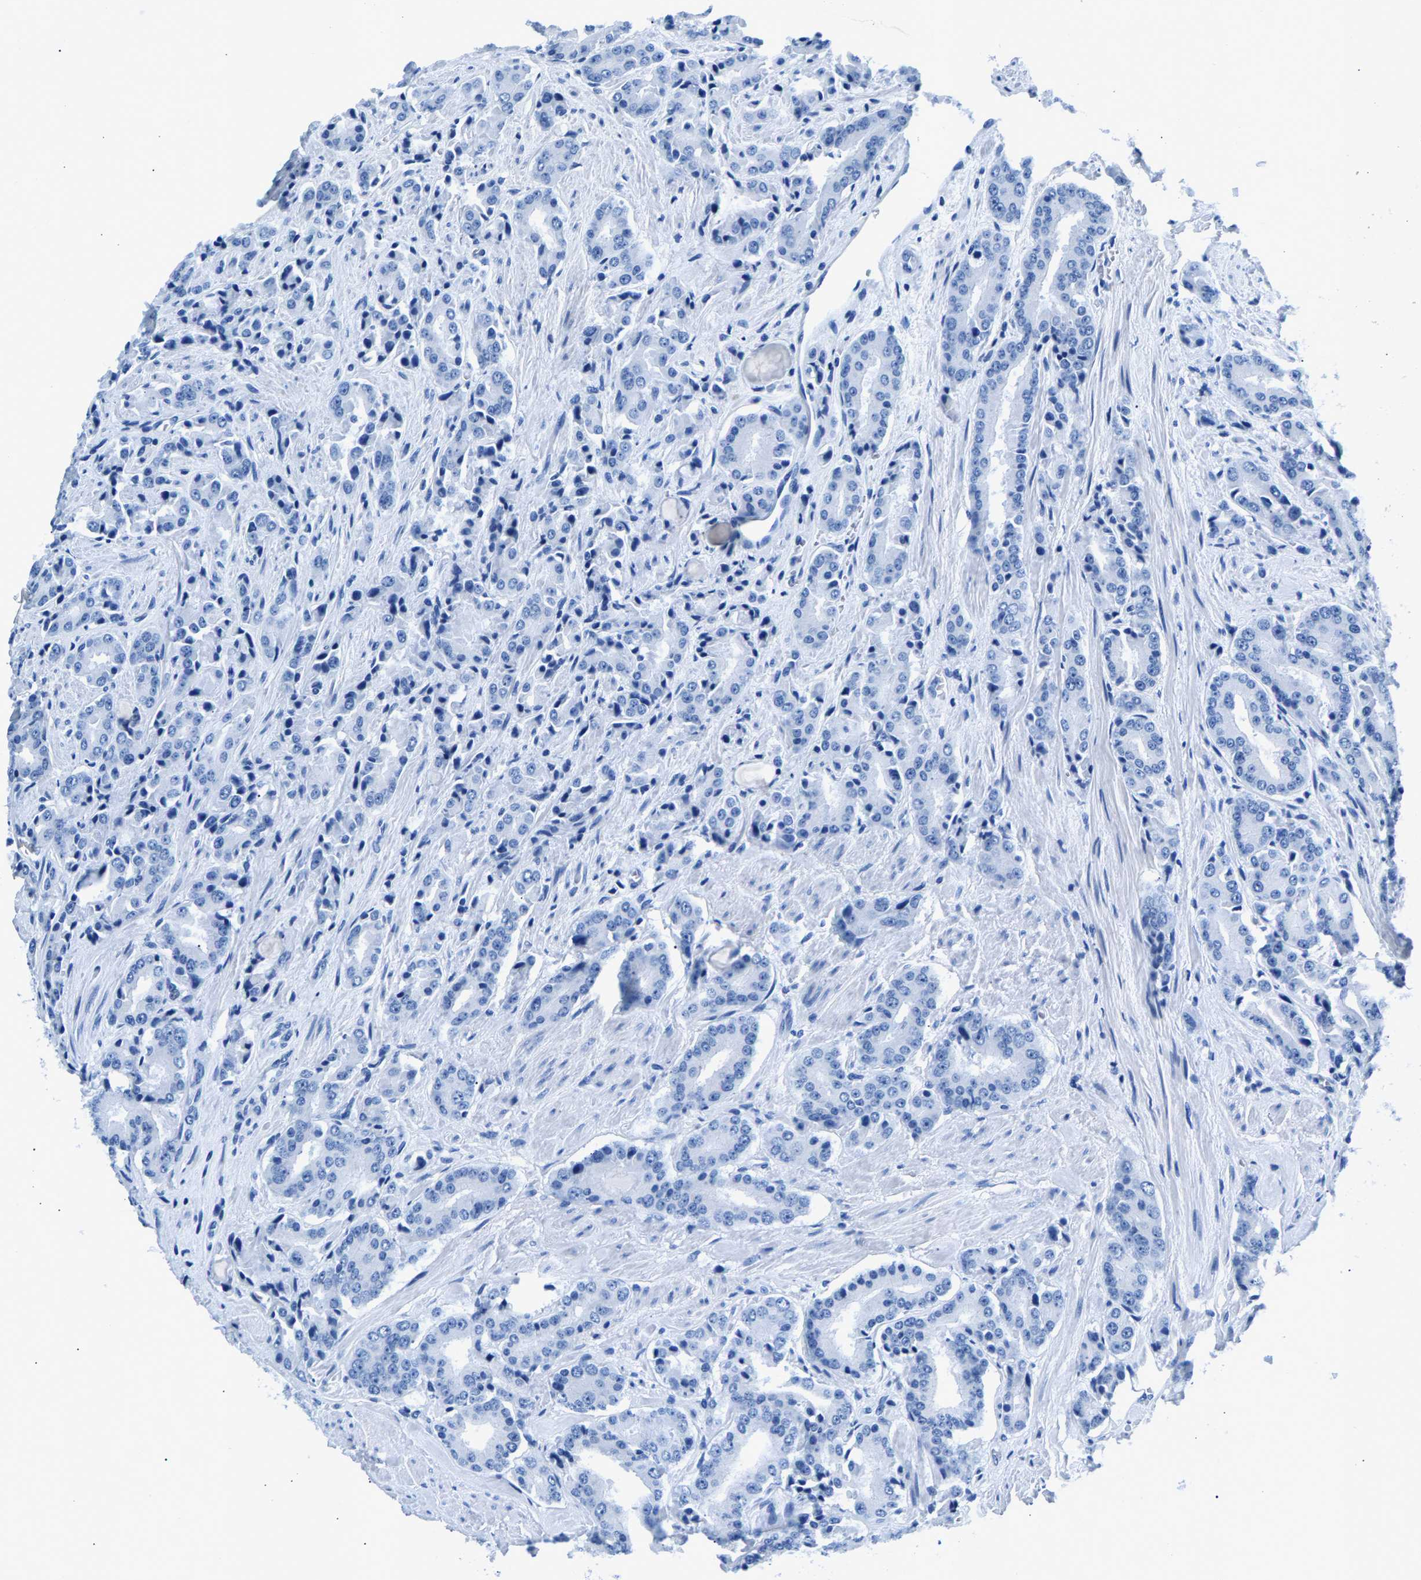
{"staining": {"intensity": "negative", "quantity": "none", "location": "none"}, "tissue": "prostate cancer", "cell_type": "Tumor cells", "image_type": "cancer", "snomed": [{"axis": "morphology", "description": "Adenocarcinoma, High grade"}, {"axis": "topography", "description": "Prostate"}], "caption": "Tumor cells show no significant protein positivity in prostate cancer.", "gene": "CPS1", "patient": {"sex": "male", "age": 71}}